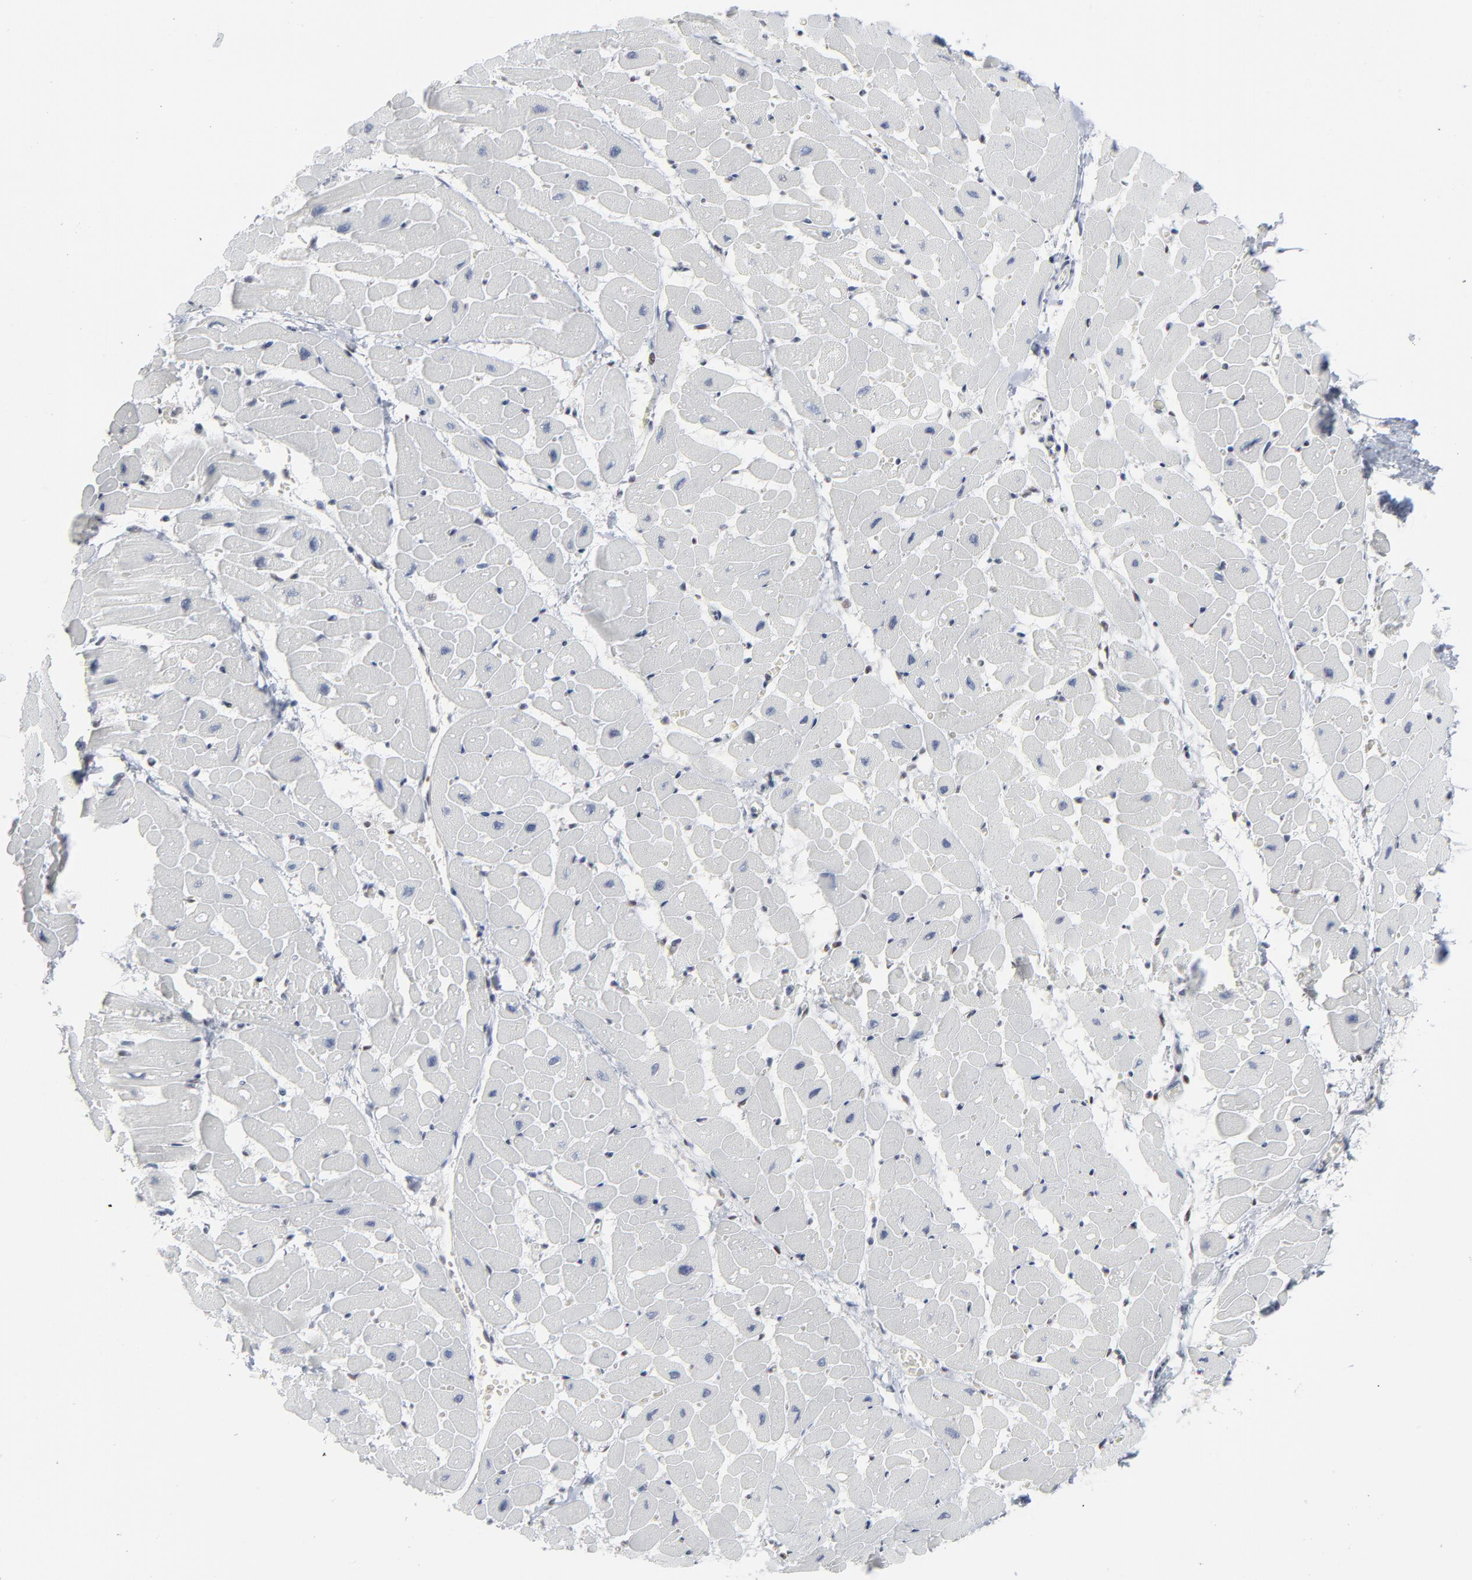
{"staining": {"intensity": "negative", "quantity": "none", "location": "none"}, "tissue": "heart muscle", "cell_type": "Cardiomyocytes", "image_type": "normal", "snomed": [{"axis": "morphology", "description": "Normal tissue, NOS"}, {"axis": "topography", "description": "Heart"}], "caption": "Cardiomyocytes show no significant protein expression in normal heart muscle.", "gene": "ATF7", "patient": {"sex": "male", "age": 45}}